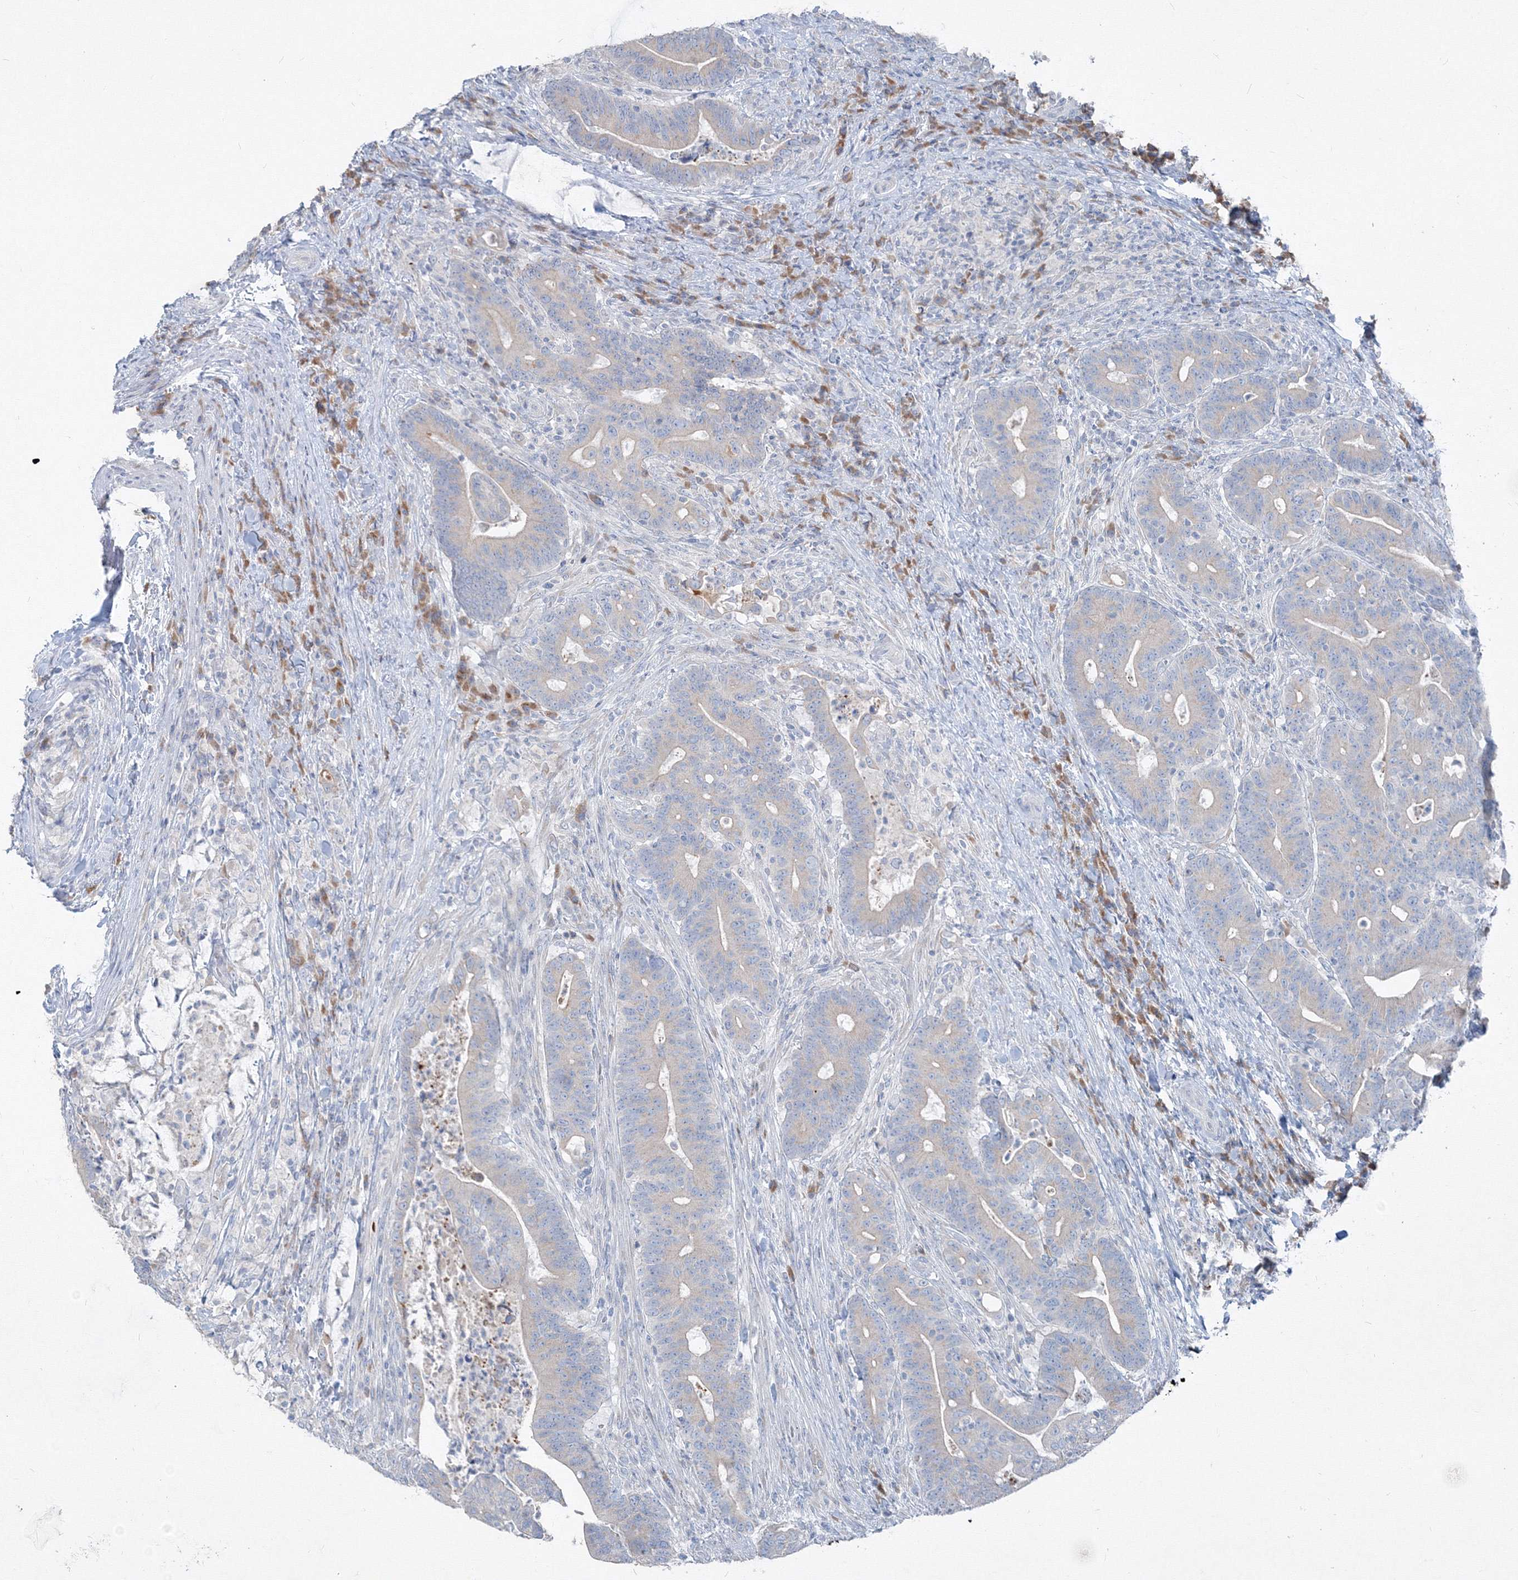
{"staining": {"intensity": "negative", "quantity": "none", "location": "none"}, "tissue": "colorectal cancer", "cell_type": "Tumor cells", "image_type": "cancer", "snomed": [{"axis": "morphology", "description": "Adenocarcinoma, NOS"}, {"axis": "topography", "description": "Colon"}], "caption": "This is an immunohistochemistry (IHC) image of human adenocarcinoma (colorectal). There is no expression in tumor cells.", "gene": "IFNAR1", "patient": {"sex": "female", "age": 66}}